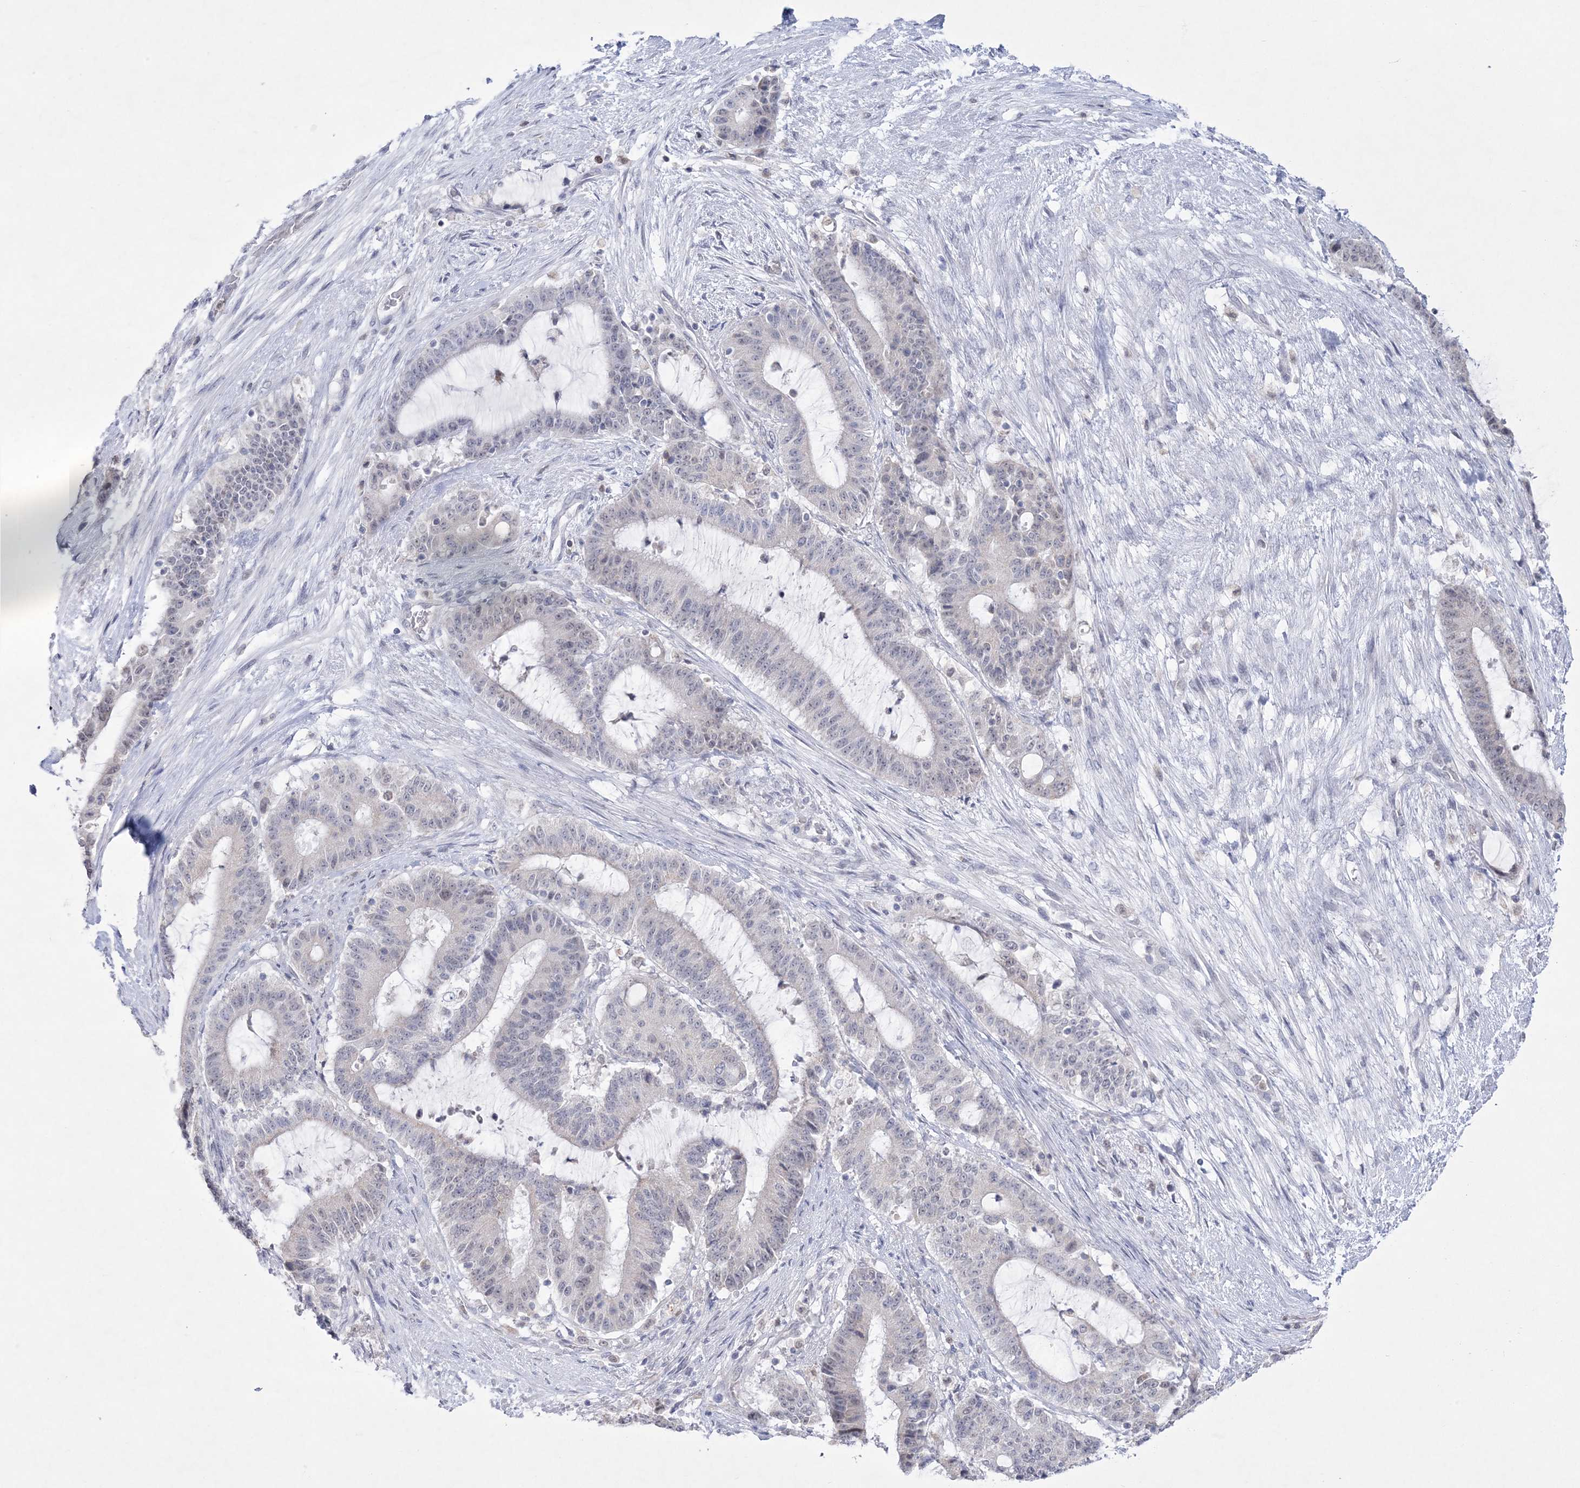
{"staining": {"intensity": "weak", "quantity": "<25%", "location": "nuclear"}, "tissue": "liver cancer", "cell_type": "Tumor cells", "image_type": "cancer", "snomed": [{"axis": "morphology", "description": "Normal tissue, NOS"}, {"axis": "morphology", "description": "Cholangiocarcinoma"}, {"axis": "topography", "description": "Liver"}, {"axis": "topography", "description": "Peripheral nerve tissue"}], "caption": "A histopathology image of human cholangiocarcinoma (liver) is negative for staining in tumor cells.", "gene": "WDR27", "patient": {"sex": "female", "age": 73}}